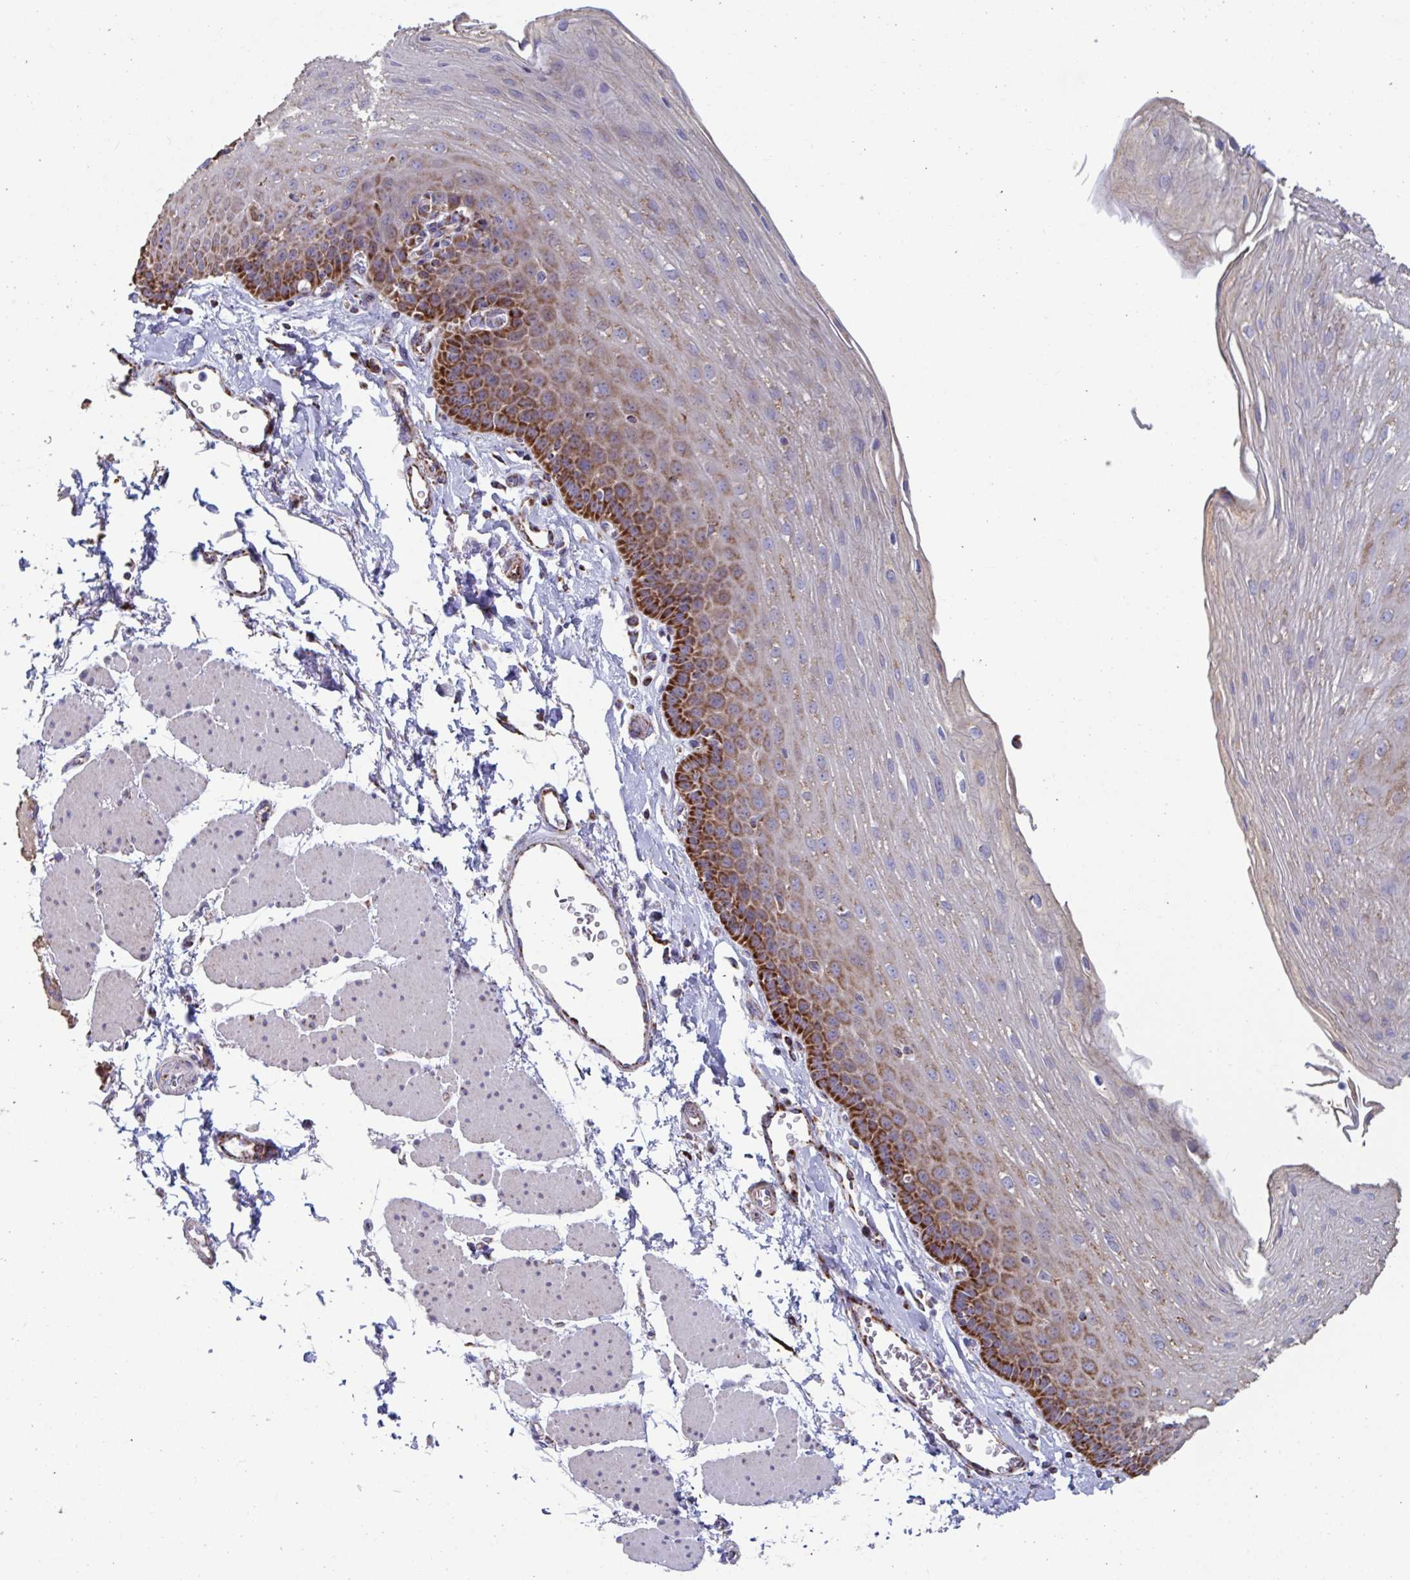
{"staining": {"intensity": "strong", "quantity": "25%-75%", "location": "cytoplasmic/membranous"}, "tissue": "esophagus", "cell_type": "Squamous epithelial cells", "image_type": "normal", "snomed": [{"axis": "morphology", "description": "Normal tissue, NOS"}, {"axis": "topography", "description": "Esophagus"}], "caption": "Protein analysis of normal esophagus reveals strong cytoplasmic/membranous expression in about 25%-75% of squamous epithelial cells.", "gene": "BCAT2", "patient": {"sex": "female", "age": 81}}